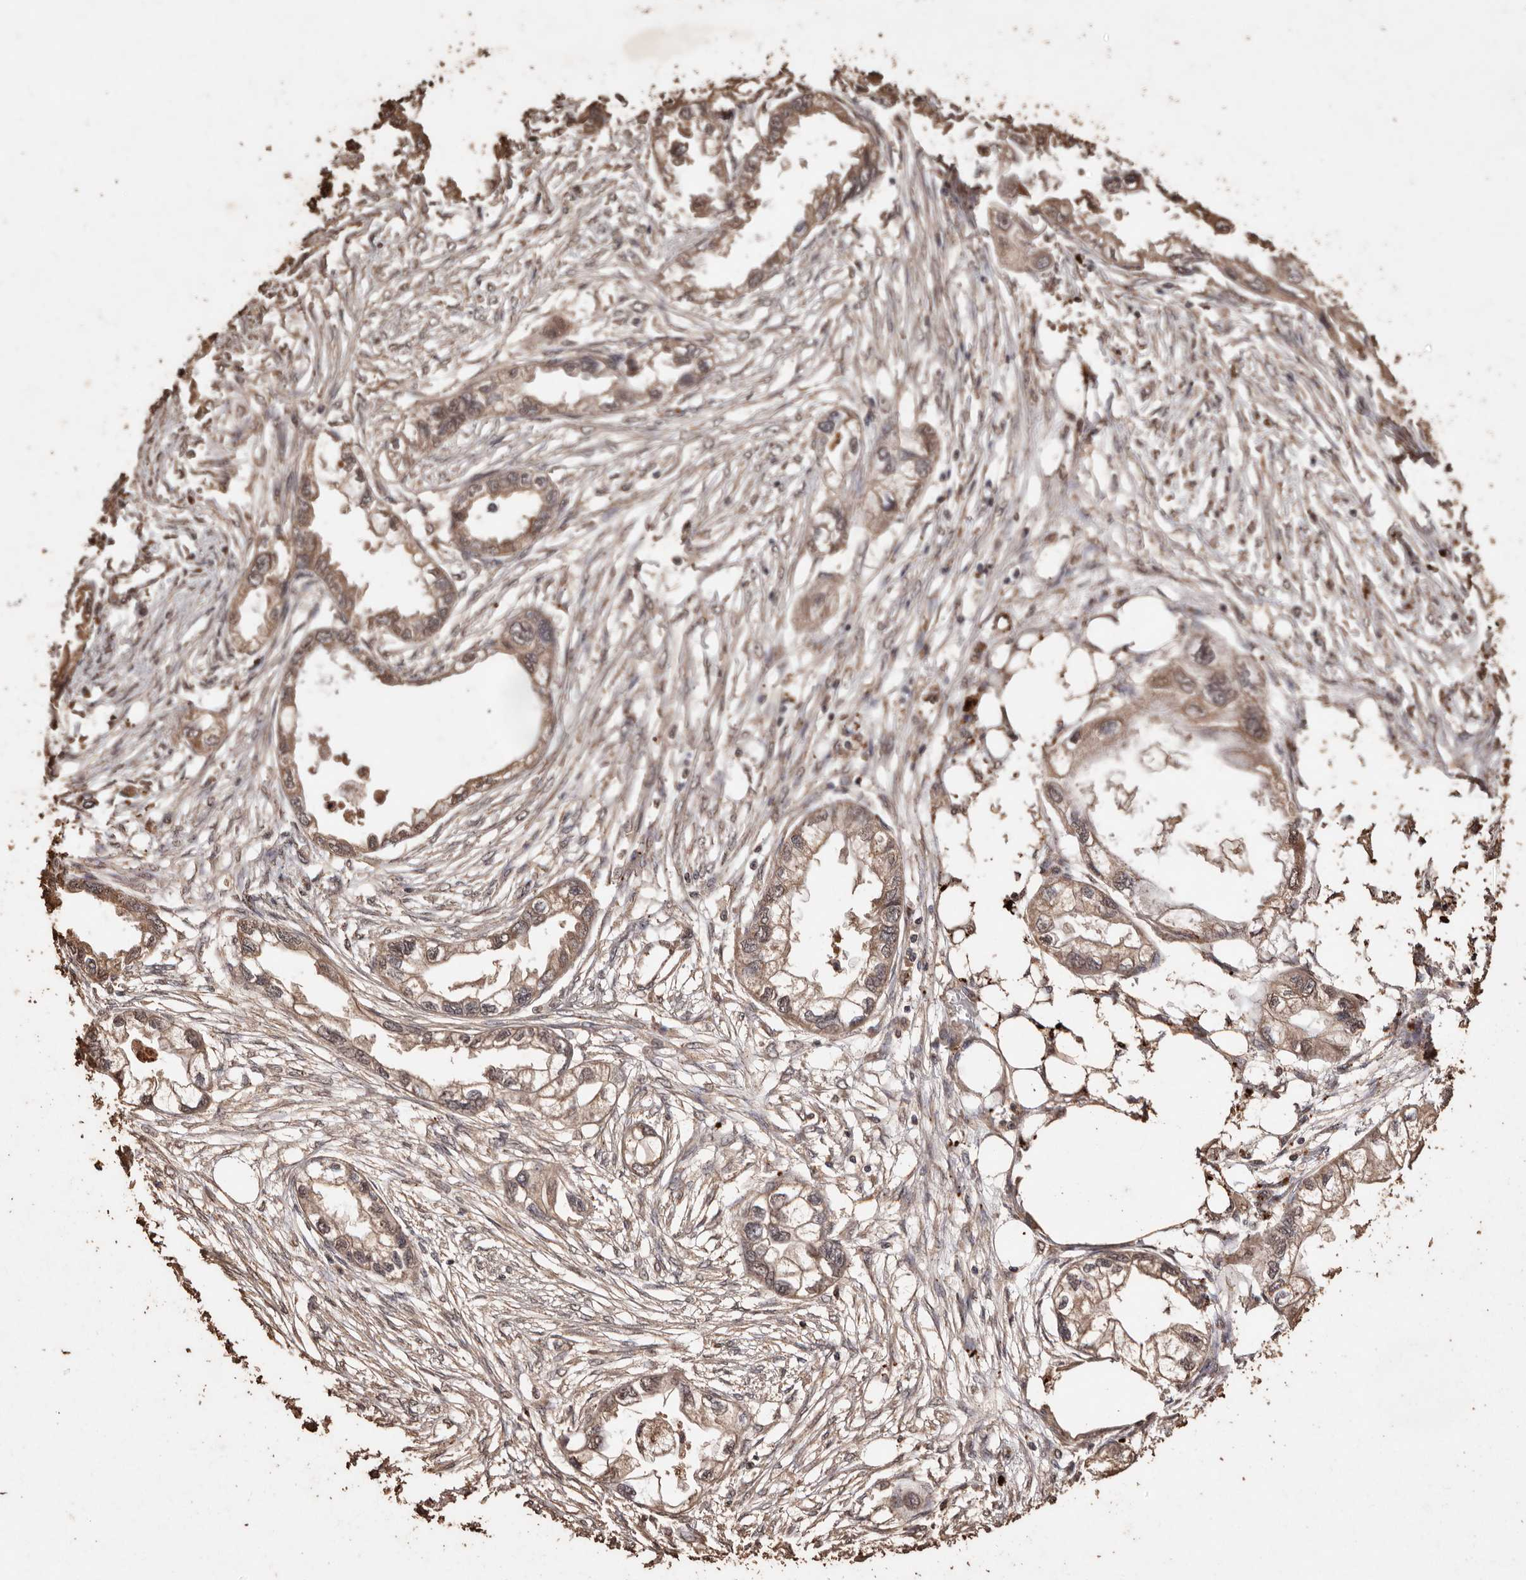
{"staining": {"intensity": "moderate", "quantity": ">75%", "location": "cytoplasmic/membranous"}, "tissue": "endometrial cancer", "cell_type": "Tumor cells", "image_type": "cancer", "snomed": [{"axis": "morphology", "description": "Adenocarcinoma, NOS"}, {"axis": "morphology", "description": "Adenocarcinoma, metastatic, NOS"}, {"axis": "topography", "description": "Adipose tissue"}, {"axis": "topography", "description": "Endometrium"}], "caption": "Protein expression by immunohistochemistry (IHC) demonstrates moderate cytoplasmic/membranous positivity in approximately >75% of tumor cells in endometrial adenocarcinoma.", "gene": "PKDCC", "patient": {"sex": "female", "age": 67}}